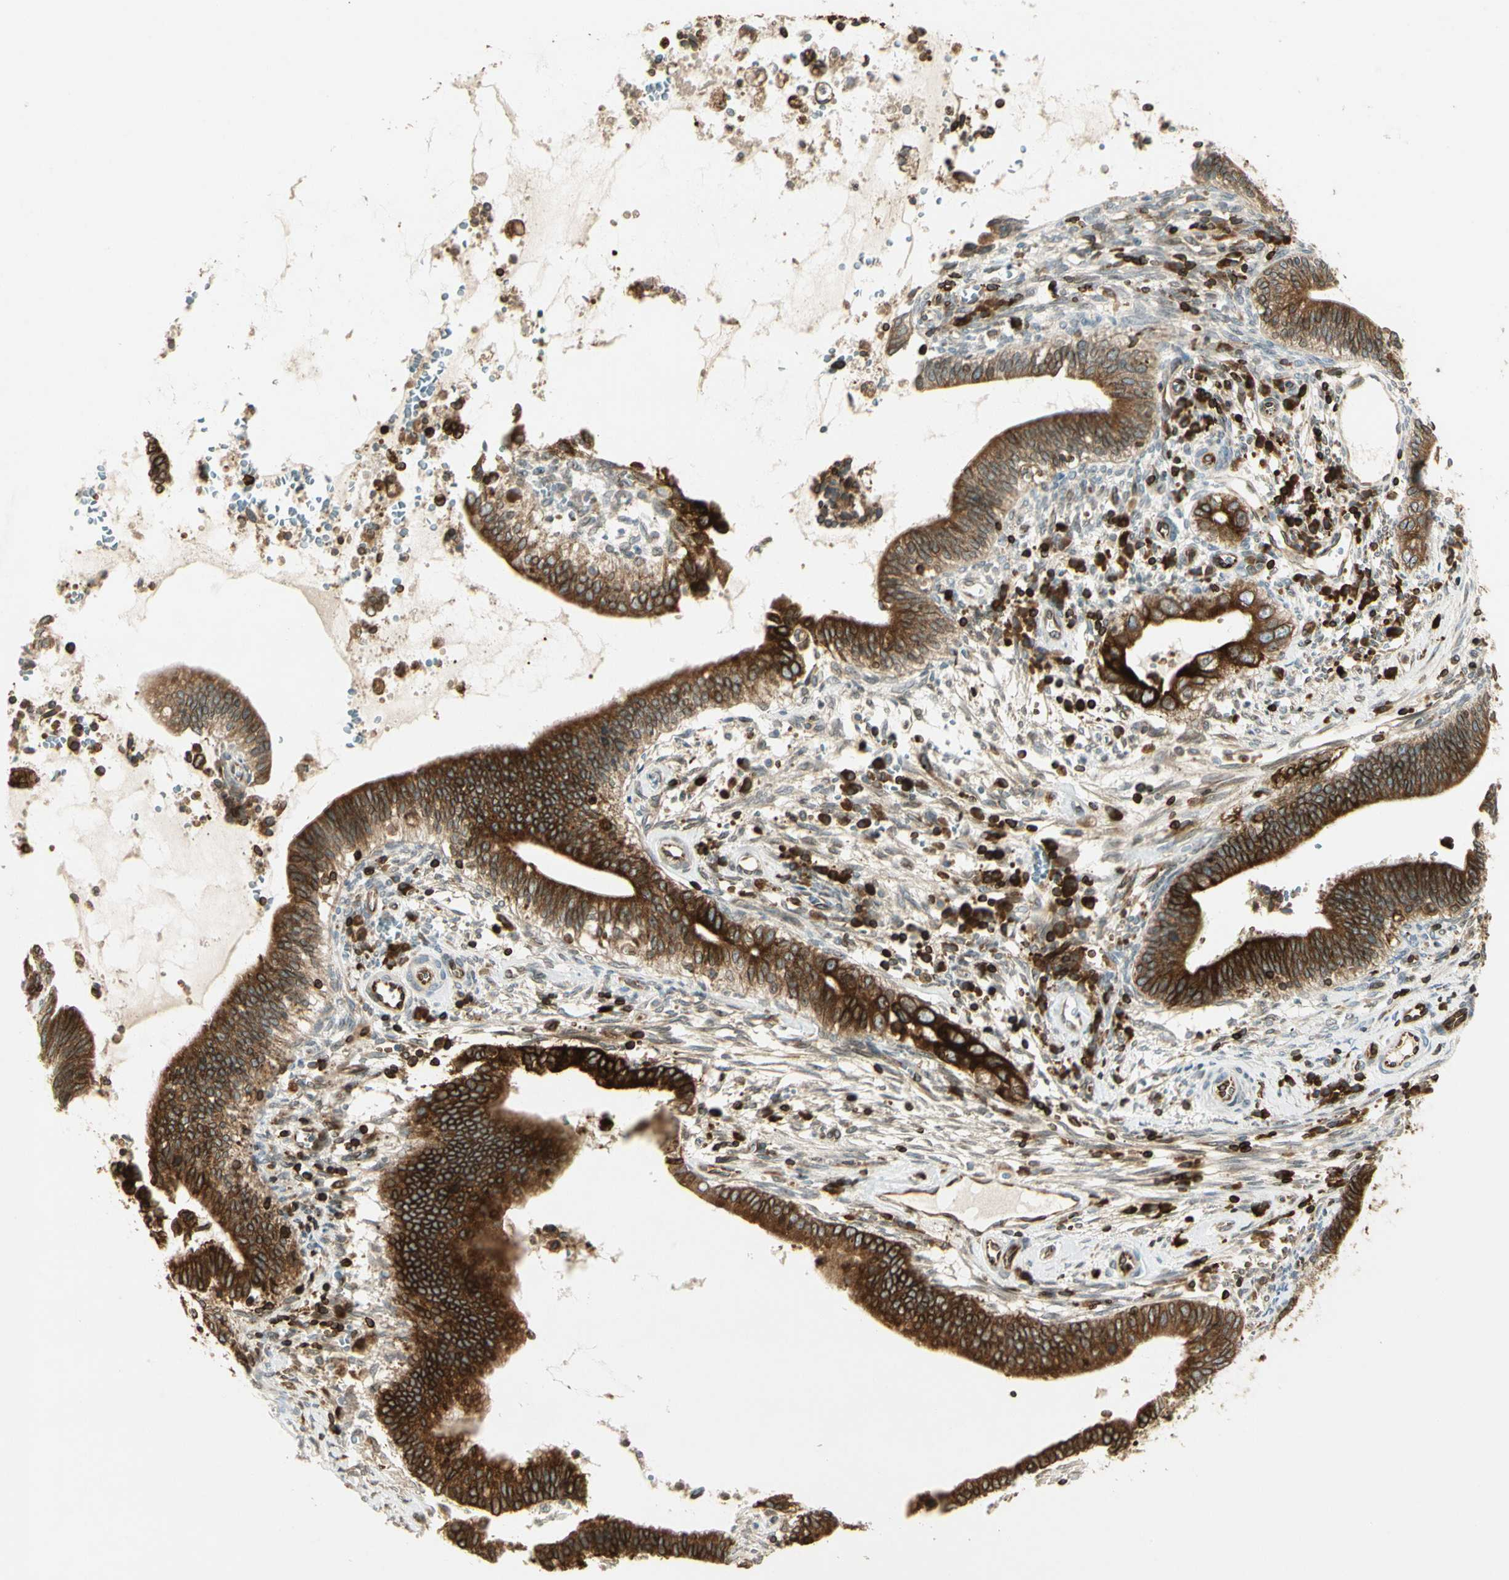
{"staining": {"intensity": "strong", "quantity": ">75%", "location": "cytoplasmic/membranous"}, "tissue": "cervical cancer", "cell_type": "Tumor cells", "image_type": "cancer", "snomed": [{"axis": "morphology", "description": "Adenocarcinoma, NOS"}, {"axis": "topography", "description": "Cervix"}], "caption": "This image displays immunohistochemistry (IHC) staining of human adenocarcinoma (cervical), with high strong cytoplasmic/membranous positivity in about >75% of tumor cells.", "gene": "TAPBP", "patient": {"sex": "female", "age": 44}}